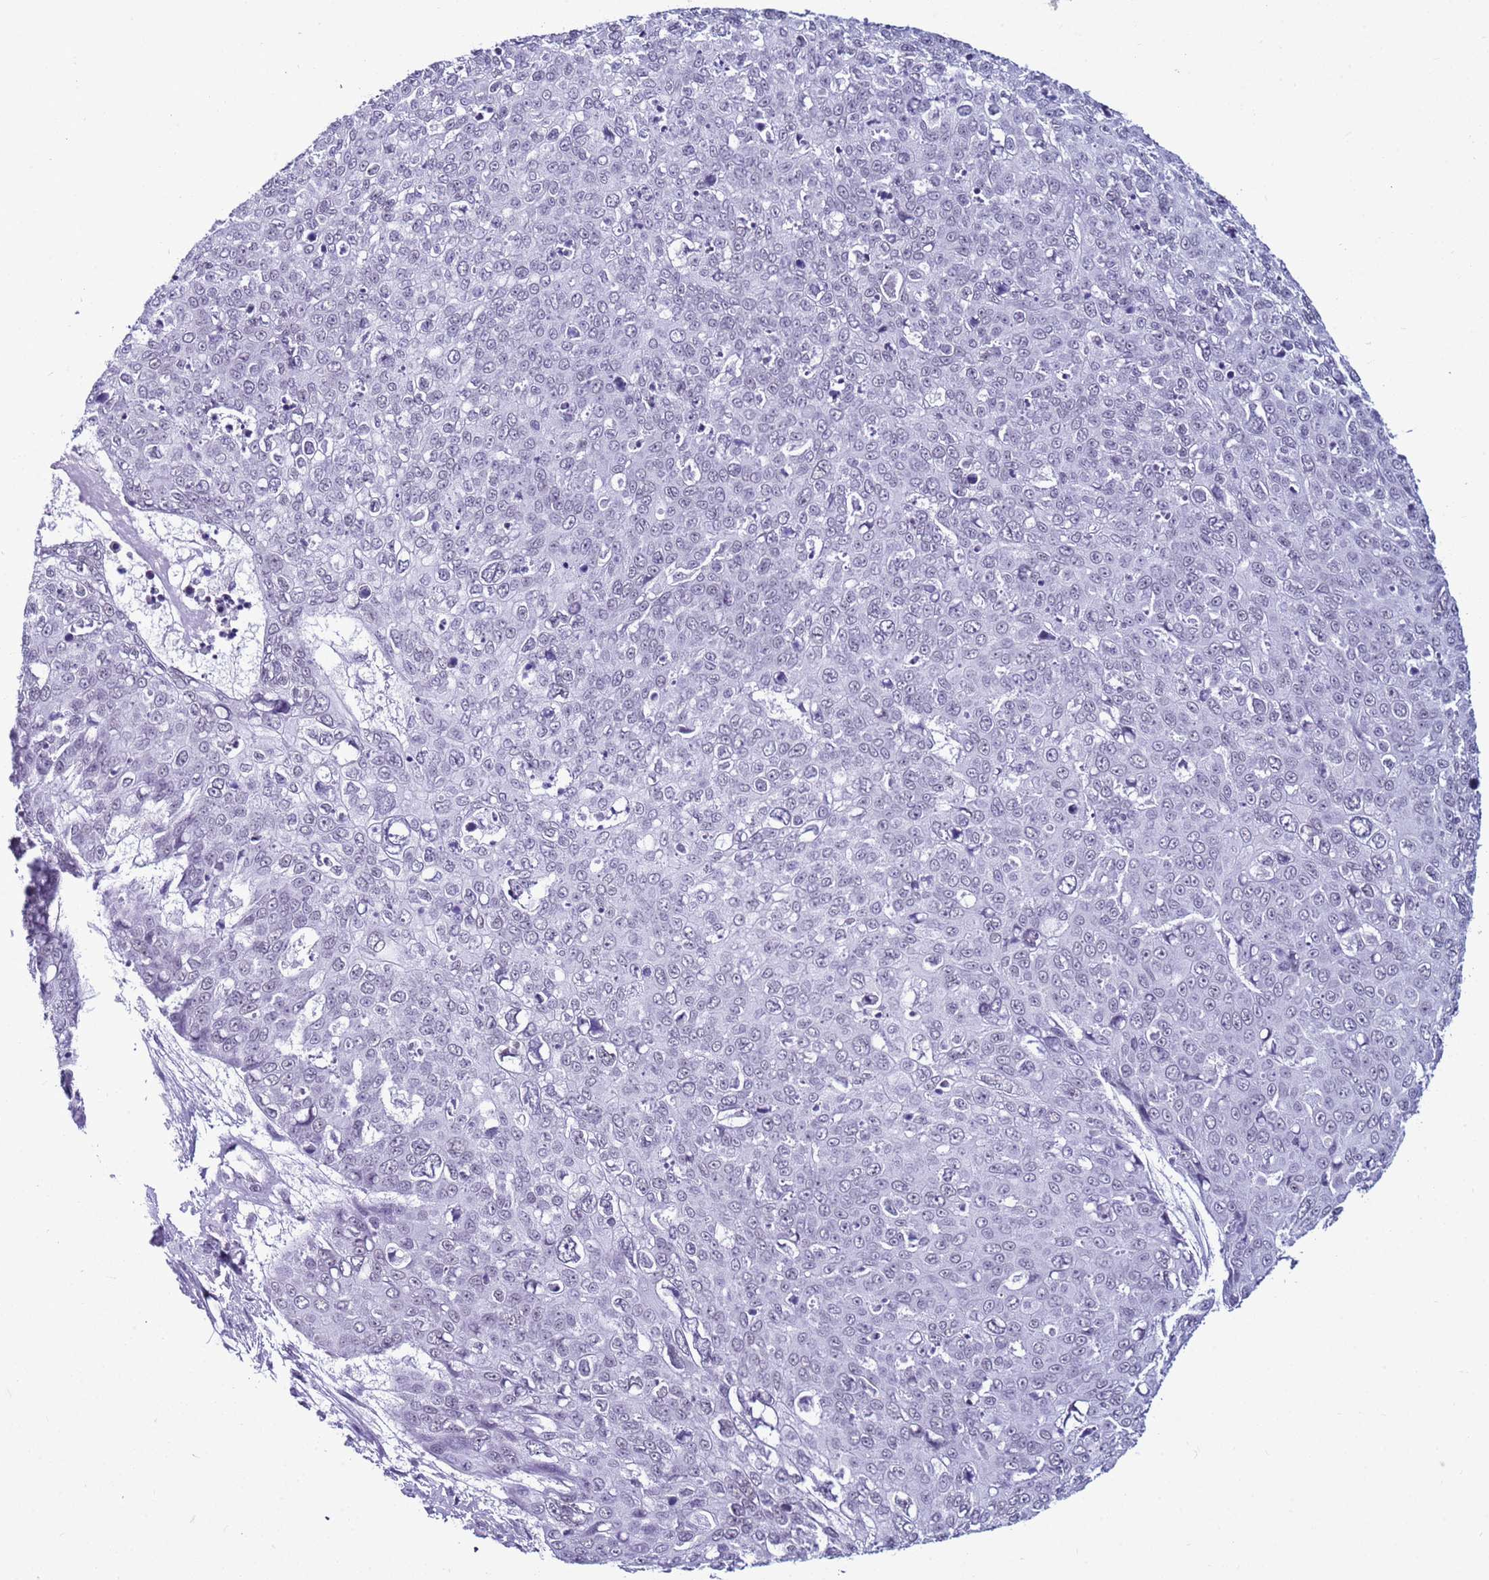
{"staining": {"intensity": "negative", "quantity": "none", "location": "none"}, "tissue": "skin cancer", "cell_type": "Tumor cells", "image_type": "cancer", "snomed": [{"axis": "morphology", "description": "Squamous cell carcinoma, NOS"}, {"axis": "topography", "description": "Skin"}], "caption": "This is a image of immunohistochemistry staining of squamous cell carcinoma (skin), which shows no expression in tumor cells.", "gene": "DHX15", "patient": {"sex": "male", "age": 71}}